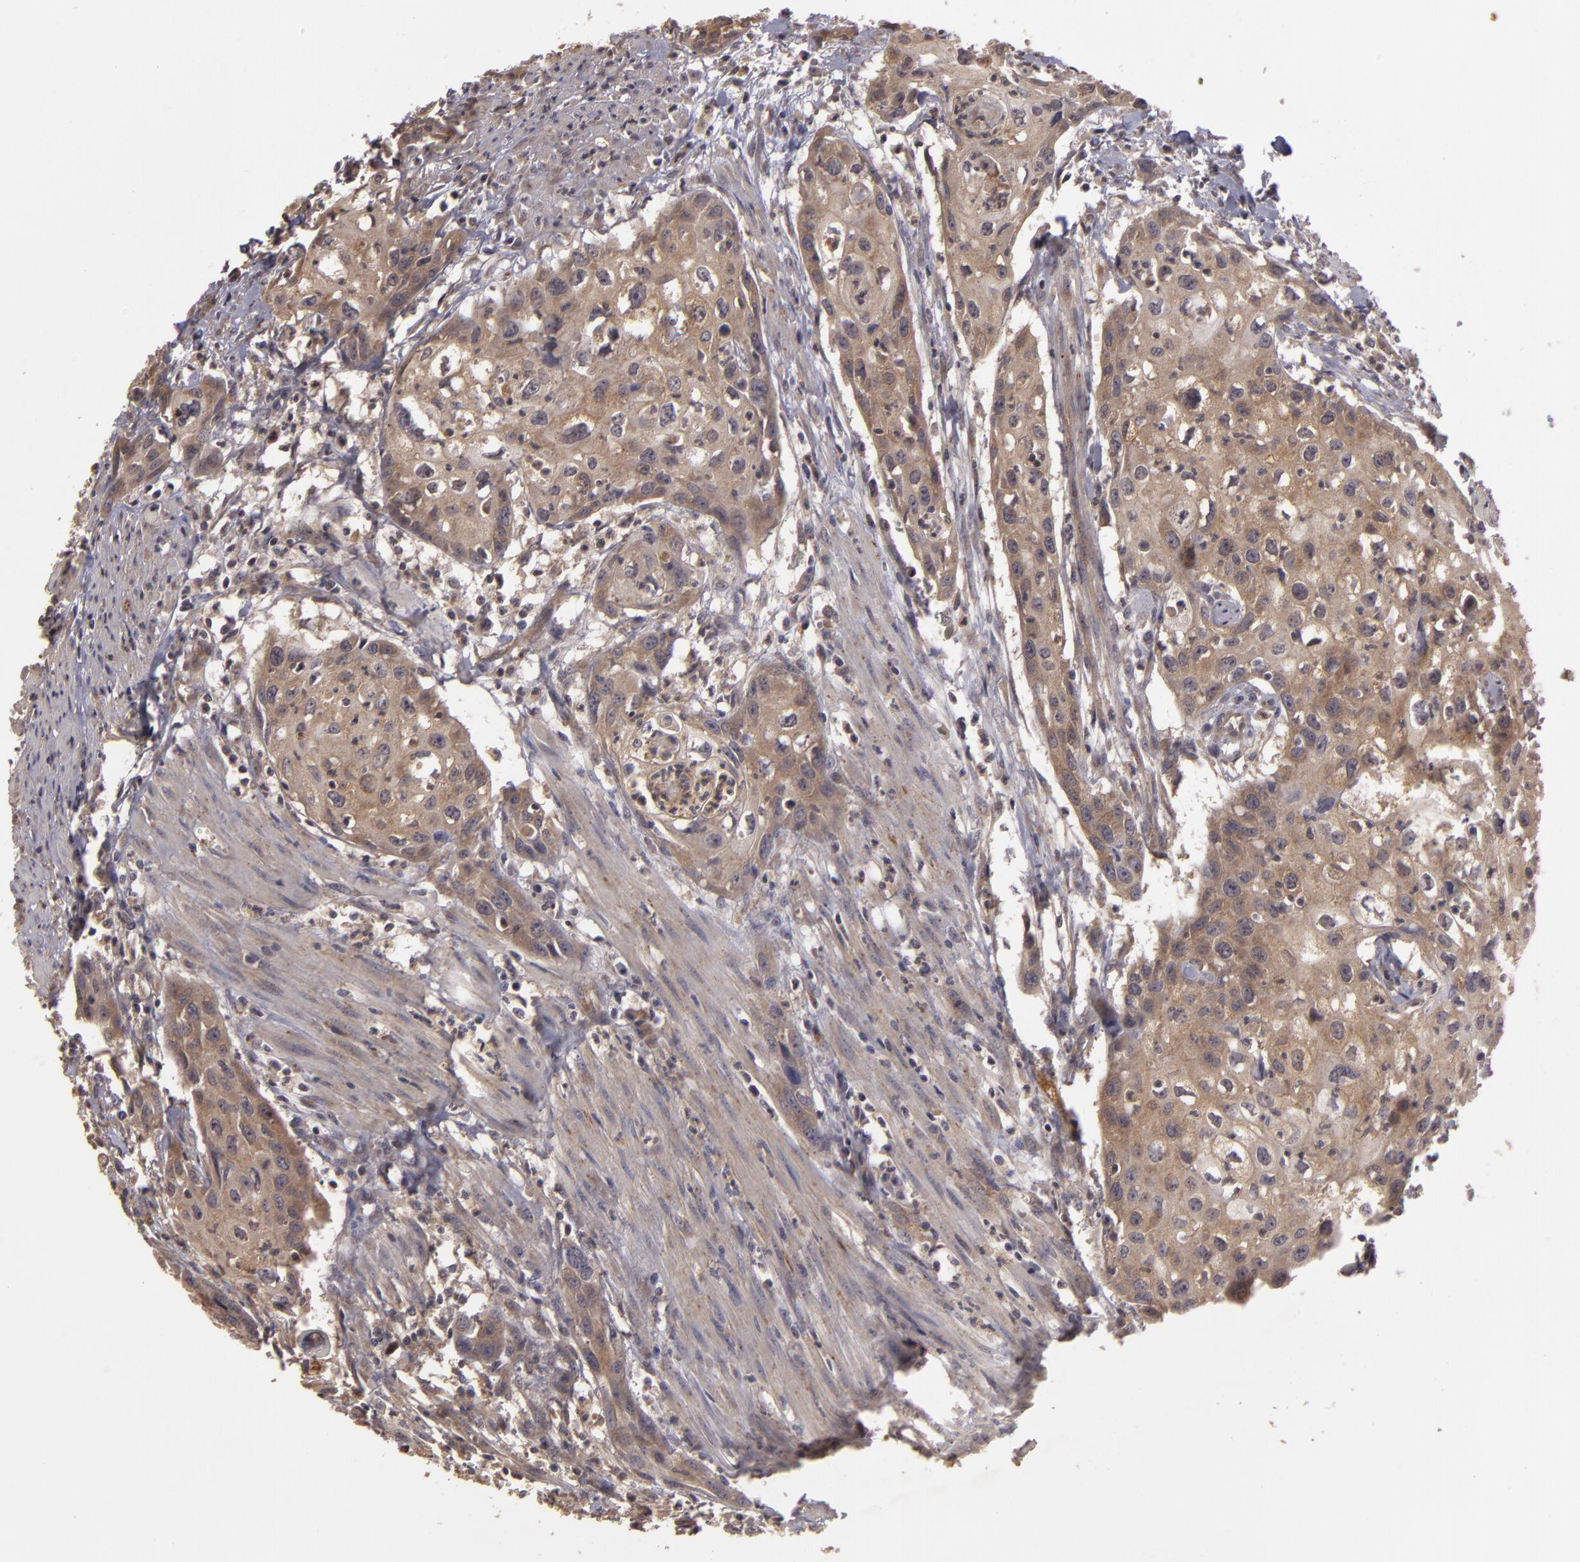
{"staining": {"intensity": "weak", "quantity": ">75%", "location": "cytoplasmic/membranous"}, "tissue": "urothelial cancer", "cell_type": "Tumor cells", "image_type": "cancer", "snomed": [{"axis": "morphology", "description": "Urothelial carcinoma, High grade"}, {"axis": "topography", "description": "Urinary bladder"}], "caption": "Immunohistochemistry (DAB) staining of human urothelial cancer displays weak cytoplasmic/membranous protein expression in approximately >75% of tumor cells.", "gene": "HRAS", "patient": {"sex": "male", "age": 54}}